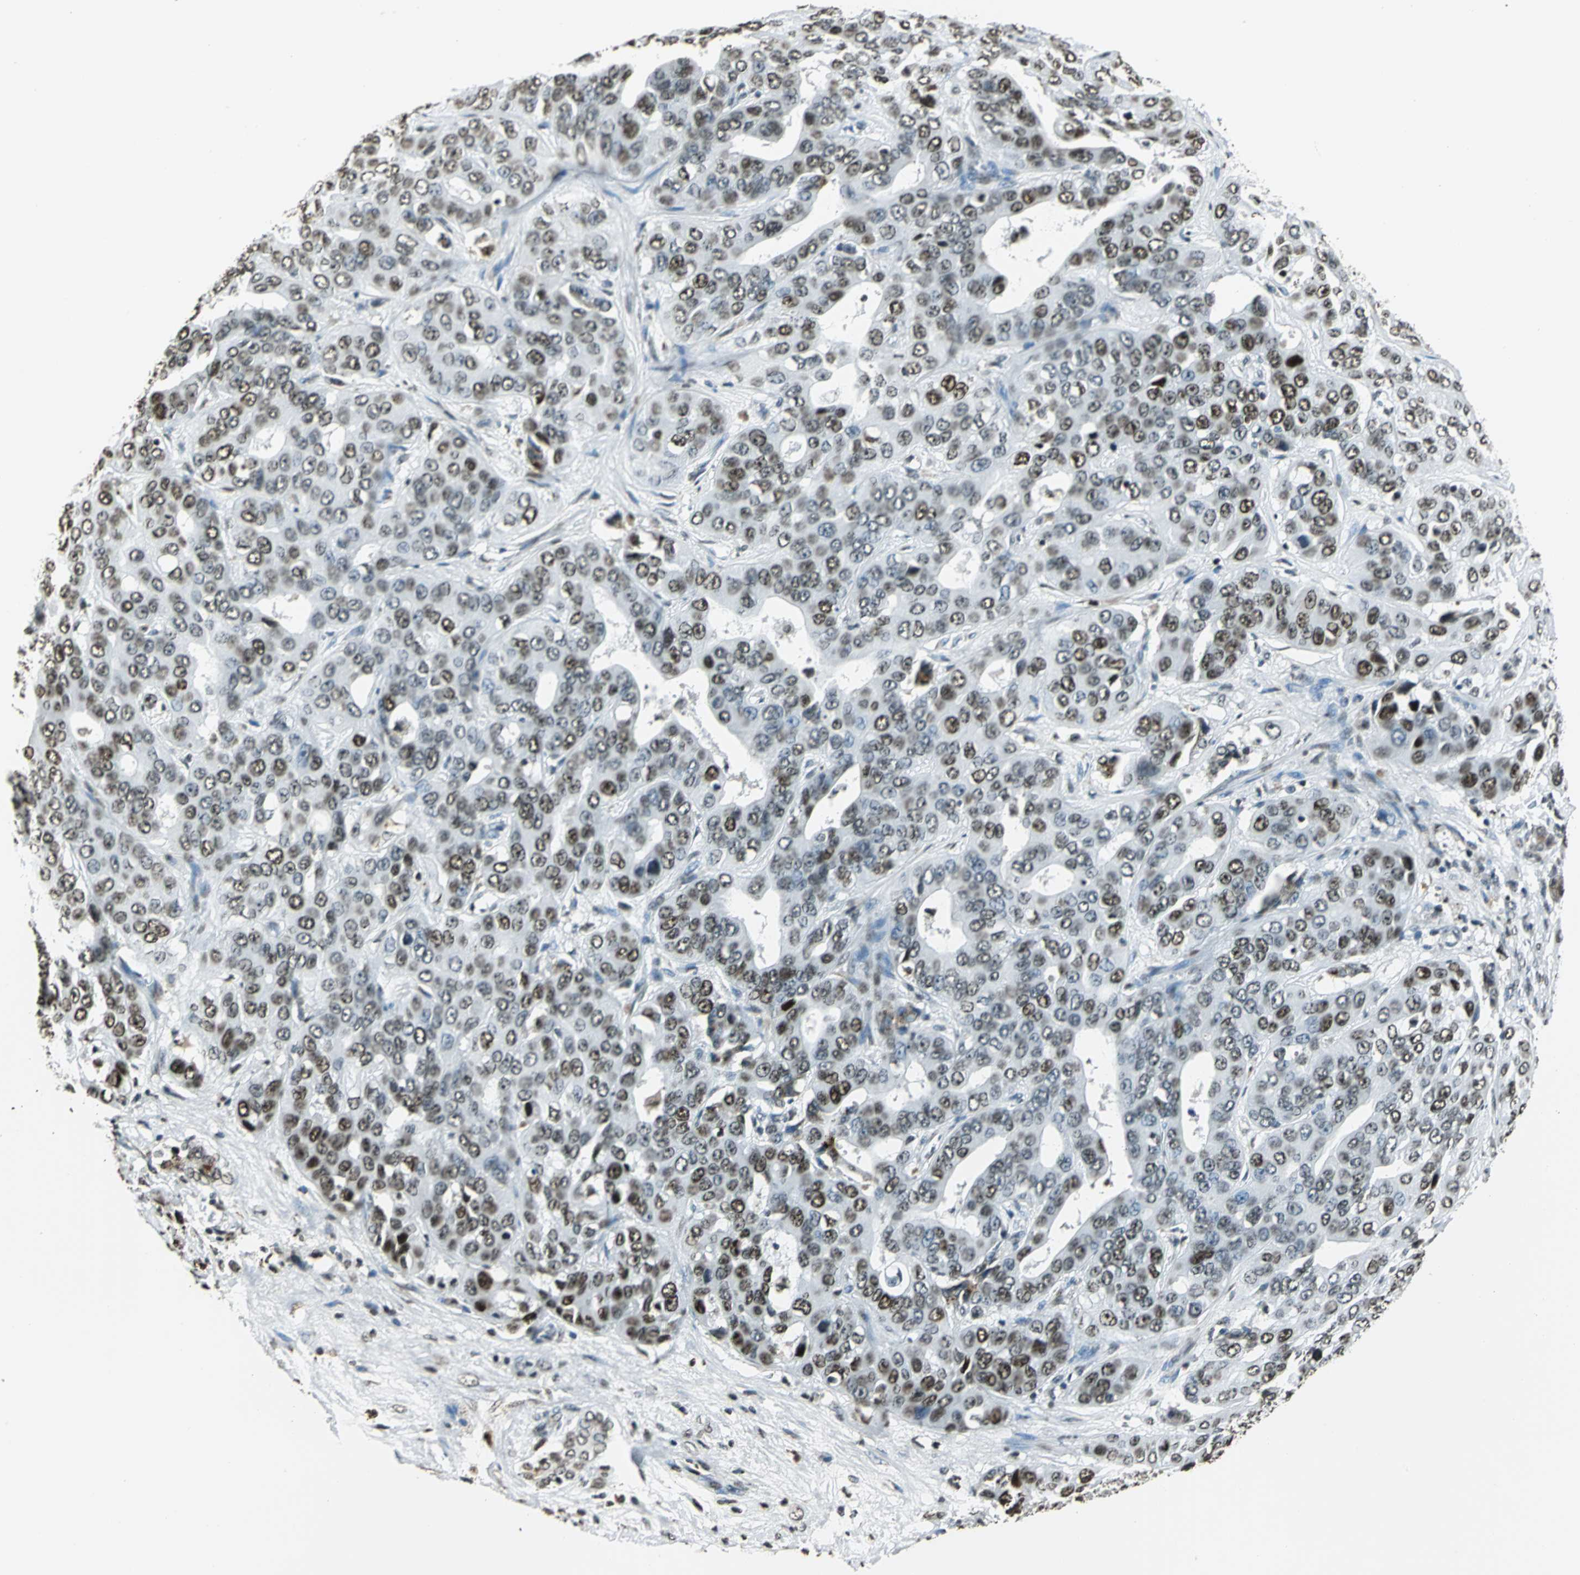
{"staining": {"intensity": "moderate", "quantity": "25%-75%", "location": "nuclear"}, "tissue": "liver cancer", "cell_type": "Tumor cells", "image_type": "cancer", "snomed": [{"axis": "morphology", "description": "Cholangiocarcinoma"}, {"axis": "topography", "description": "Liver"}], "caption": "A photomicrograph of cholangiocarcinoma (liver) stained for a protein reveals moderate nuclear brown staining in tumor cells.", "gene": "MCM4", "patient": {"sex": "female", "age": 52}}